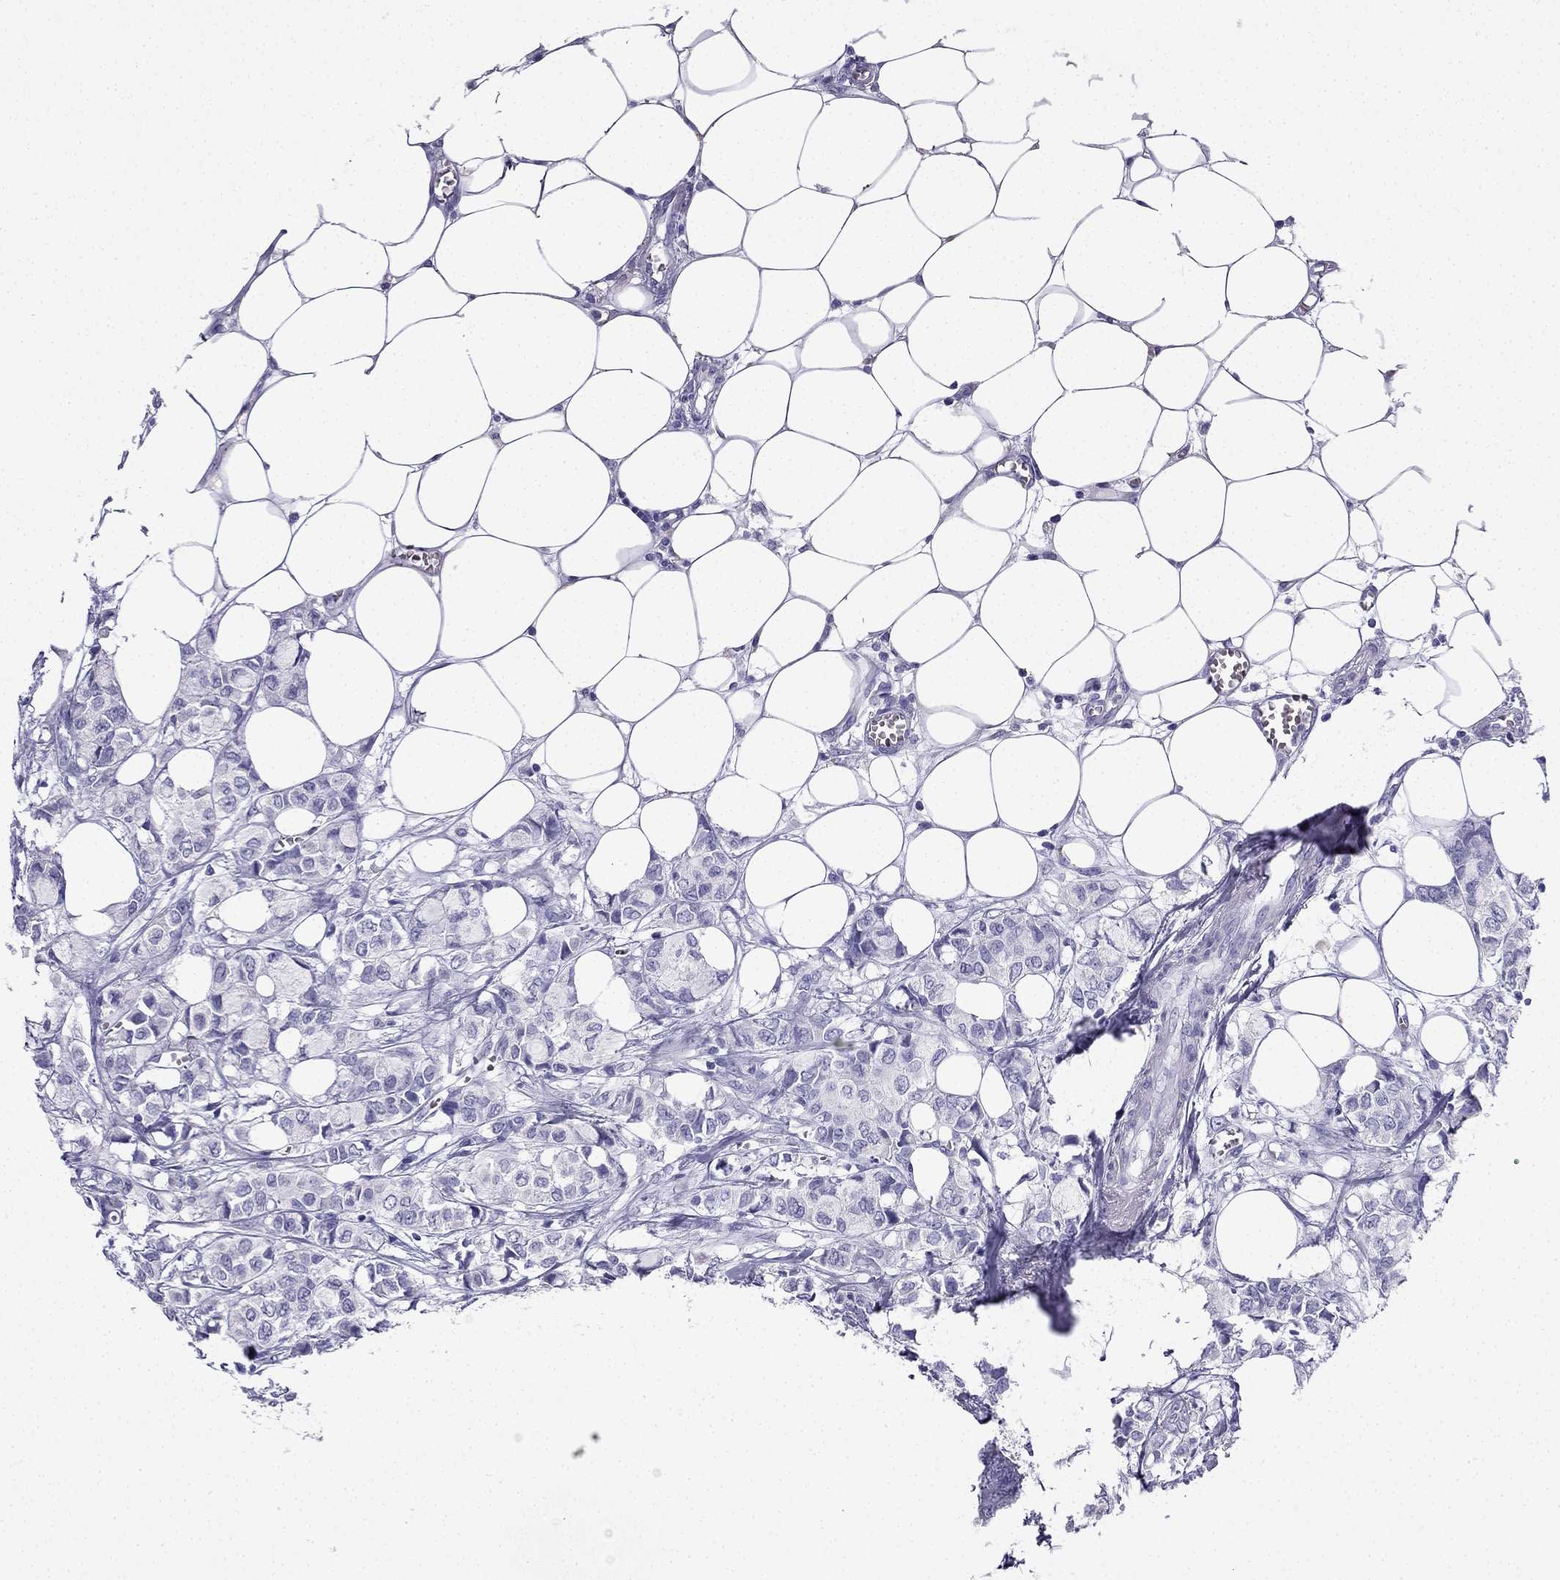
{"staining": {"intensity": "negative", "quantity": "none", "location": "none"}, "tissue": "breast cancer", "cell_type": "Tumor cells", "image_type": "cancer", "snomed": [{"axis": "morphology", "description": "Duct carcinoma"}, {"axis": "topography", "description": "Breast"}], "caption": "This is an immunohistochemistry (IHC) image of infiltrating ductal carcinoma (breast). There is no positivity in tumor cells.", "gene": "NPTX1", "patient": {"sex": "female", "age": 85}}